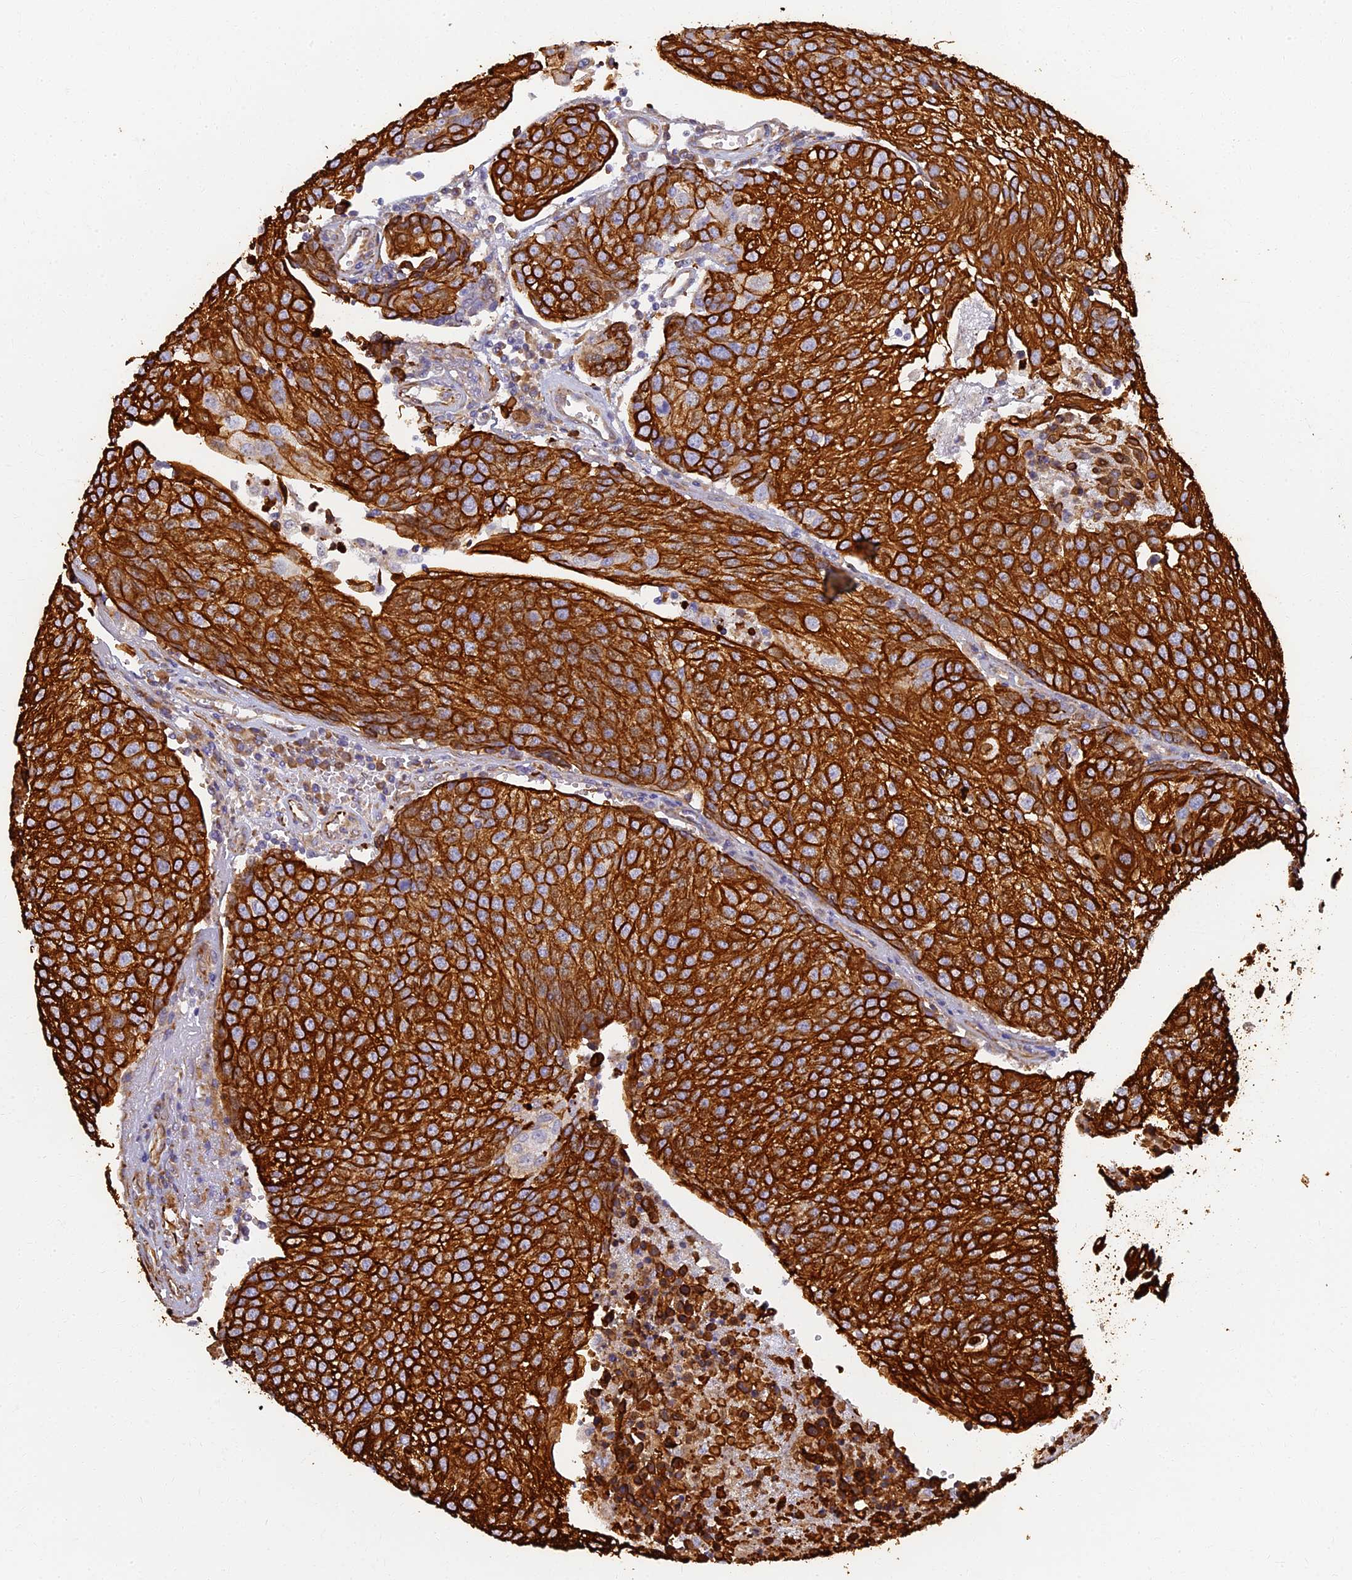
{"staining": {"intensity": "strong", "quantity": ">75%", "location": "cytoplasmic/membranous"}, "tissue": "urothelial cancer", "cell_type": "Tumor cells", "image_type": "cancer", "snomed": [{"axis": "morphology", "description": "Urothelial carcinoma, High grade"}, {"axis": "topography", "description": "Urinary bladder"}], "caption": "There is high levels of strong cytoplasmic/membranous expression in tumor cells of urothelial cancer, as demonstrated by immunohistochemical staining (brown color).", "gene": "LRRC57", "patient": {"sex": "female", "age": 85}}